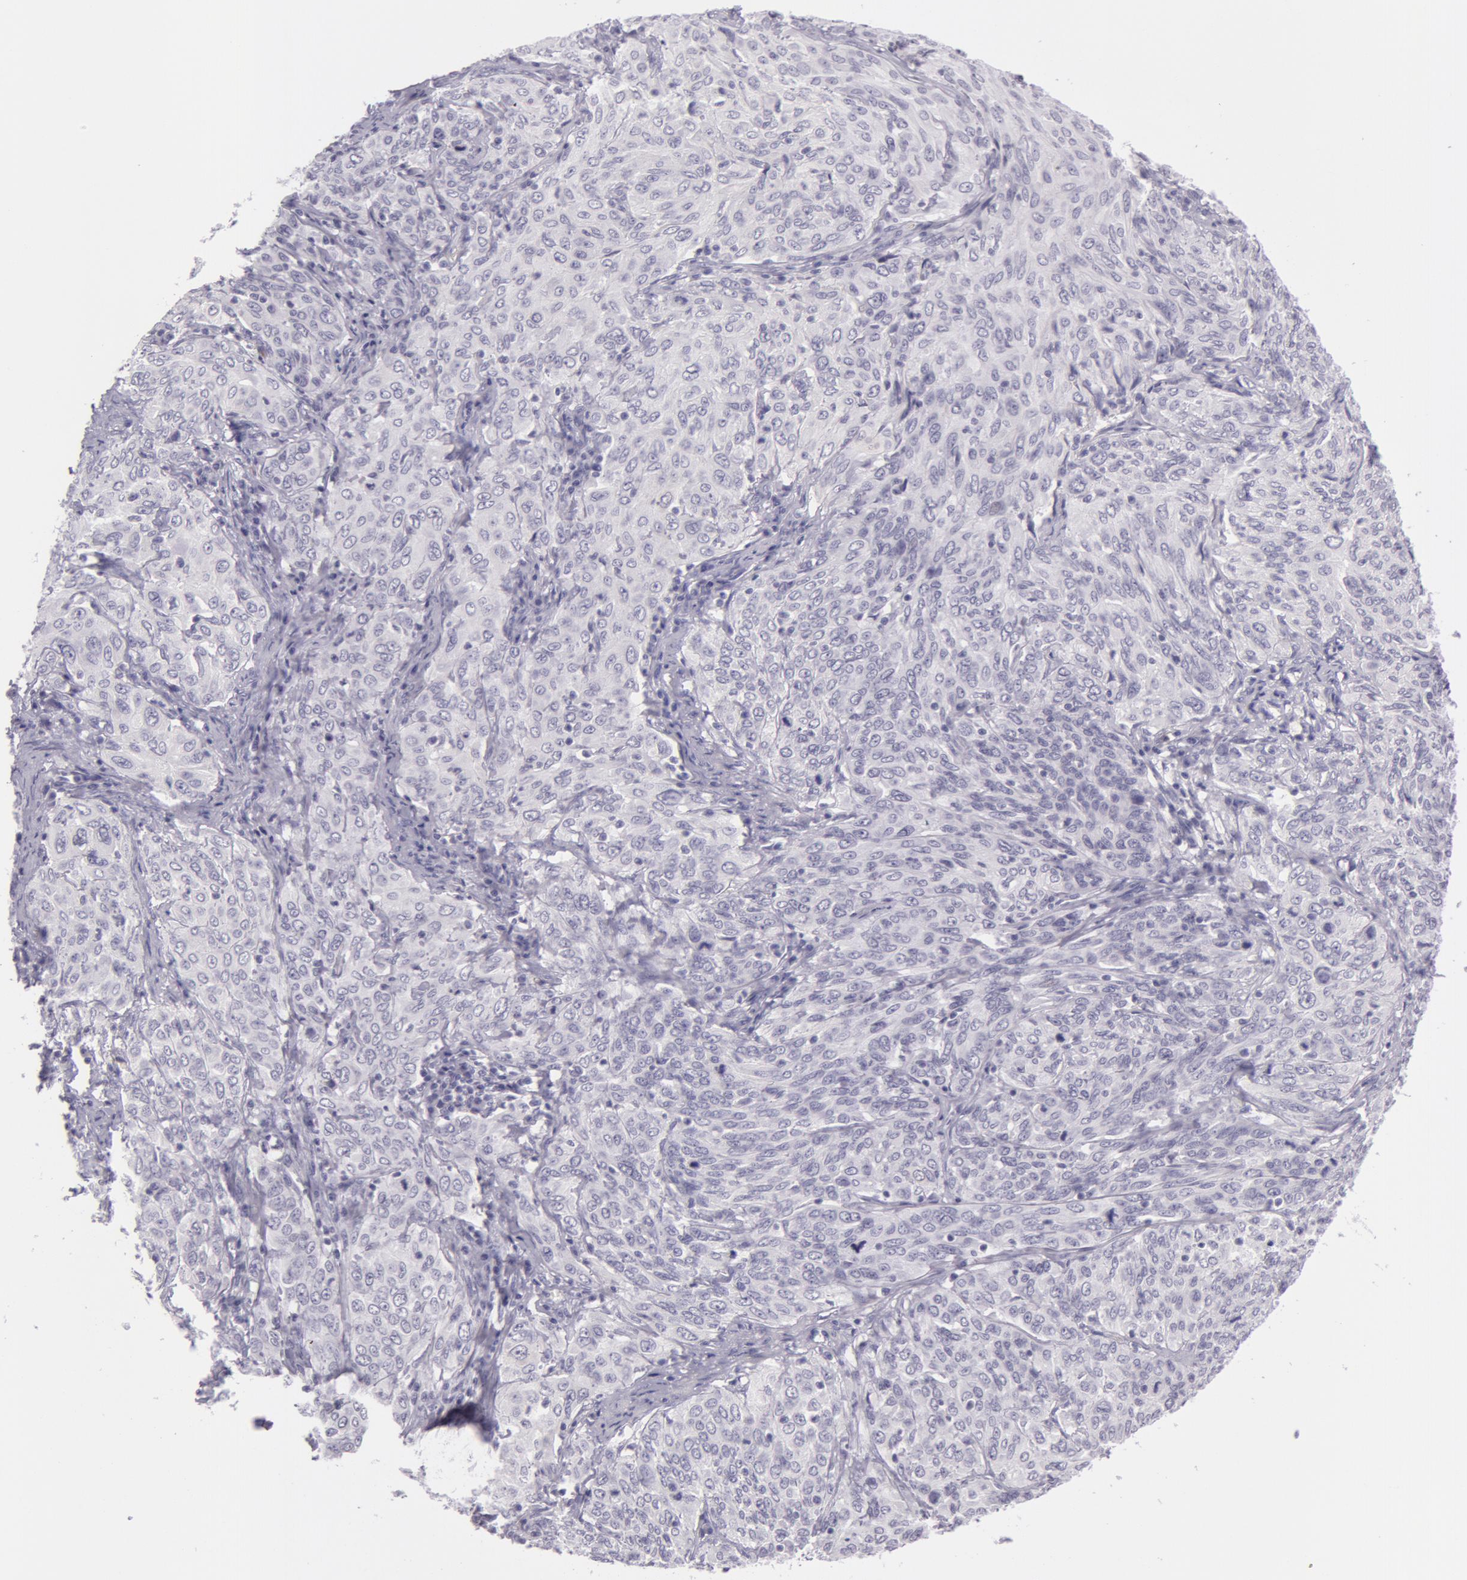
{"staining": {"intensity": "negative", "quantity": "none", "location": "none"}, "tissue": "cervical cancer", "cell_type": "Tumor cells", "image_type": "cancer", "snomed": [{"axis": "morphology", "description": "Squamous cell carcinoma, NOS"}, {"axis": "topography", "description": "Cervix"}], "caption": "This is an immunohistochemistry micrograph of squamous cell carcinoma (cervical). There is no positivity in tumor cells.", "gene": "CKB", "patient": {"sex": "female", "age": 38}}